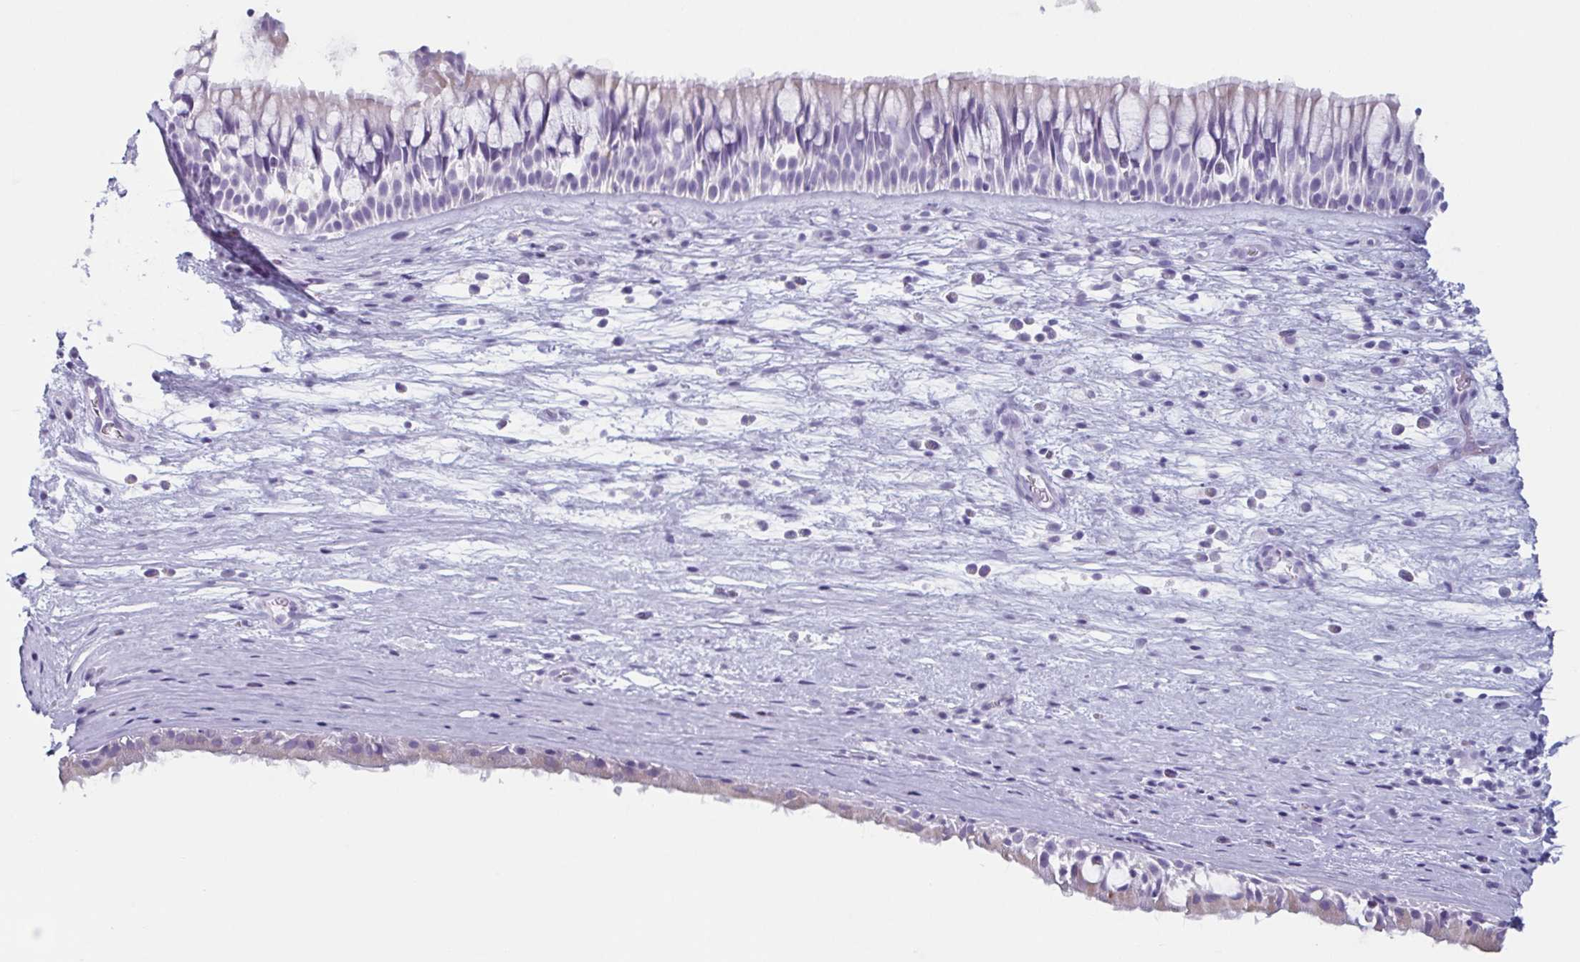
{"staining": {"intensity": "negative", "quantity": "none", "location": "none"}, "tissue": "nasopharynx", "cell_type": "Respiratory epithelial cells", "image_type": "normal", "snomed": [{"axis": "morphology", "description": "Normal tissue, NOS"}, {"axis": "topography", "description": "Nasopharynx"}], "caption": "Normal nasopharynx was stained to show a protein in brown. There is no significant staining in respiratory epithelial cells.", "gene": "LYRM2", "patient": {"sex": "male", "age": 74}}